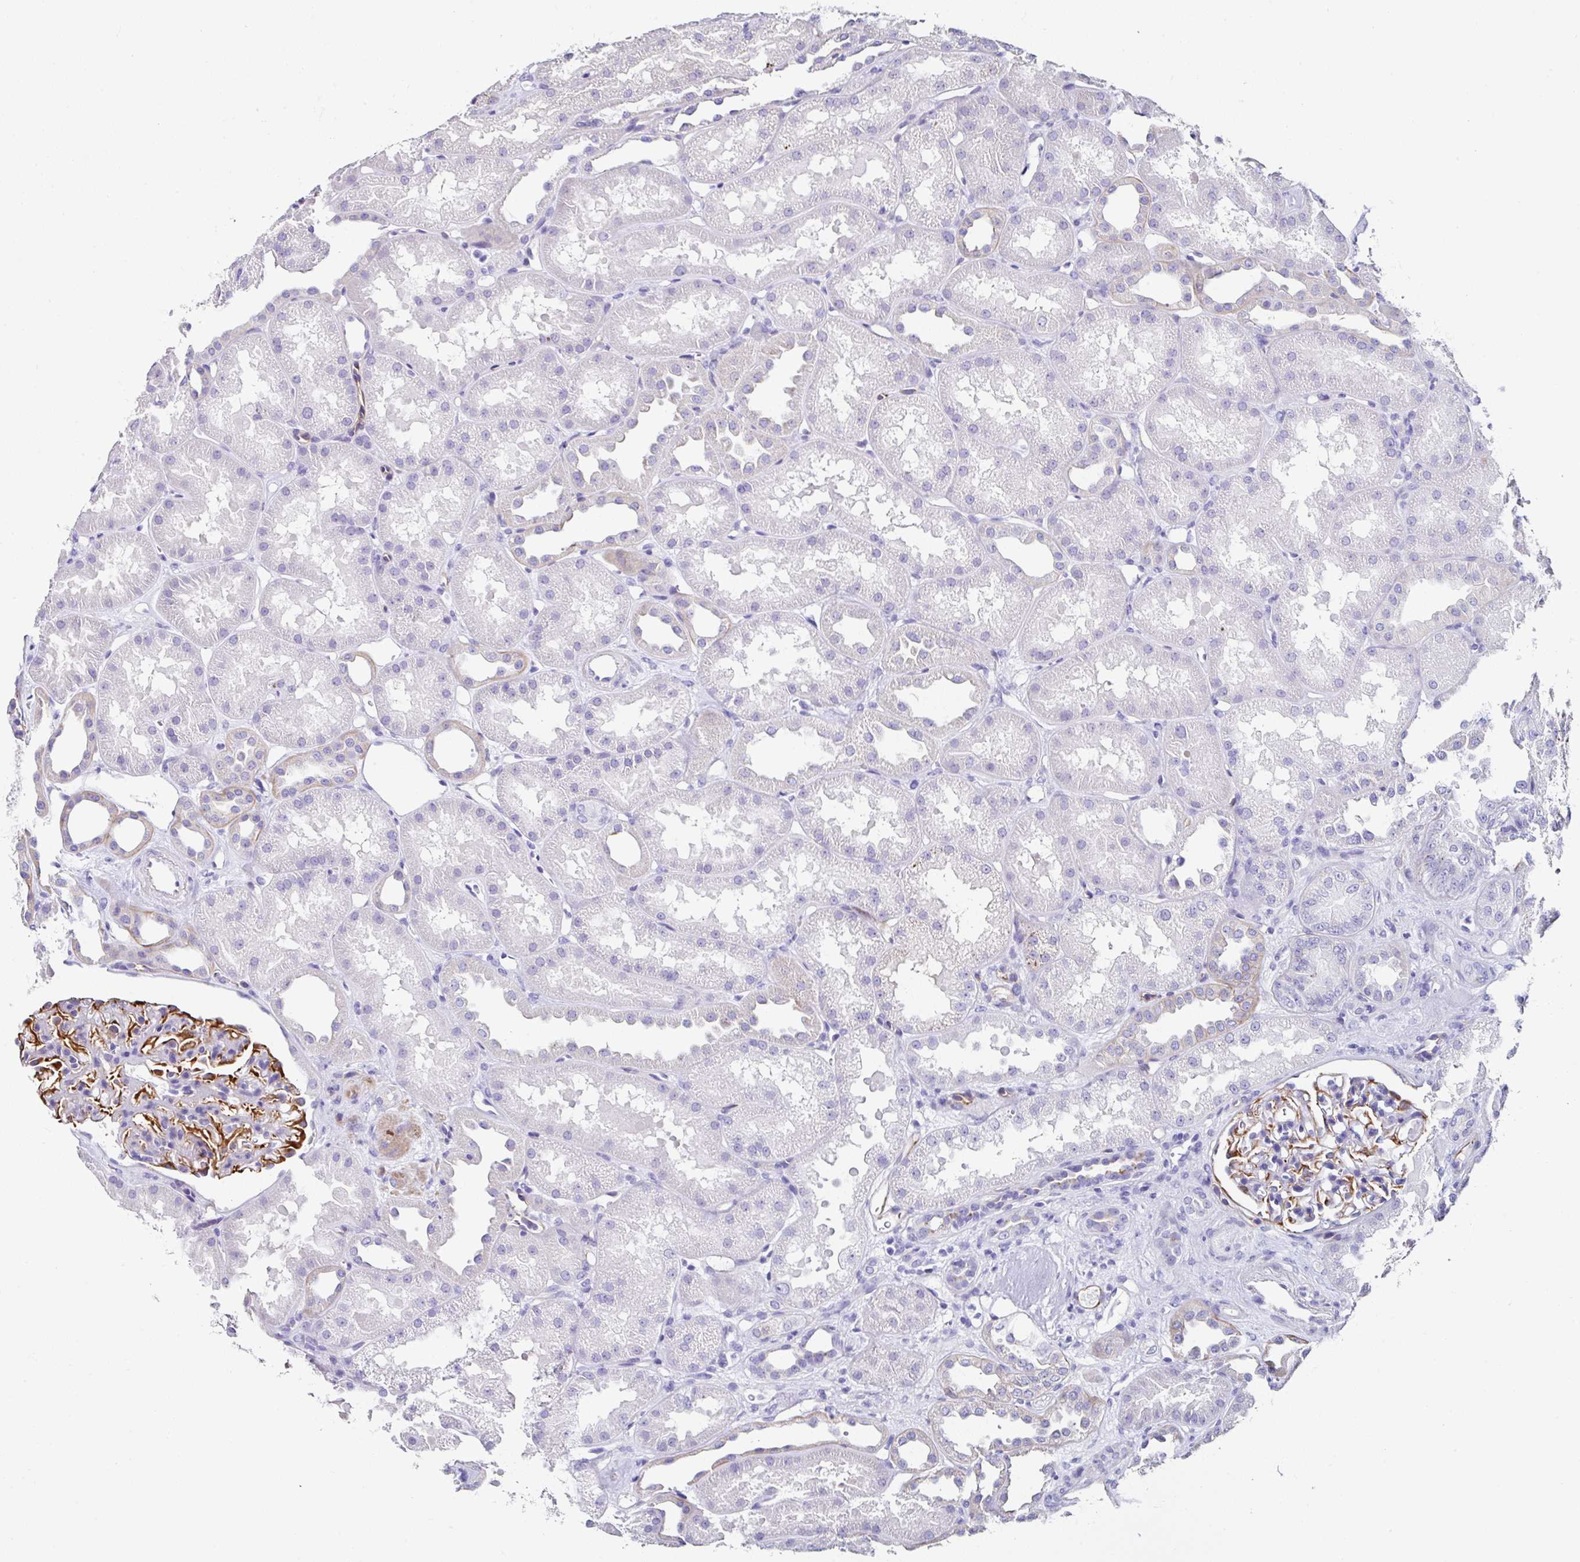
{"staining": {"intensity": "moderate", "quantity": "25%-75%", "location": "cytoplasmic/membranous"}, "tissue": "kidney", "cell_type": "Cells in glomeruli", "image_type": "normal", "snomed": [{"axis": "morphology", "description": "Normal tissue, NOS"}, {"axis": "topography", "description": "Kidney"}], "caption": "Protein staining of benign kidney exhibits moderate cytoplasmic/membranous staining in about 25%-75% of cells in glomeruli.", "gene": "TMPRSS11E", "patient": {"sex": "male", "age": 61}}